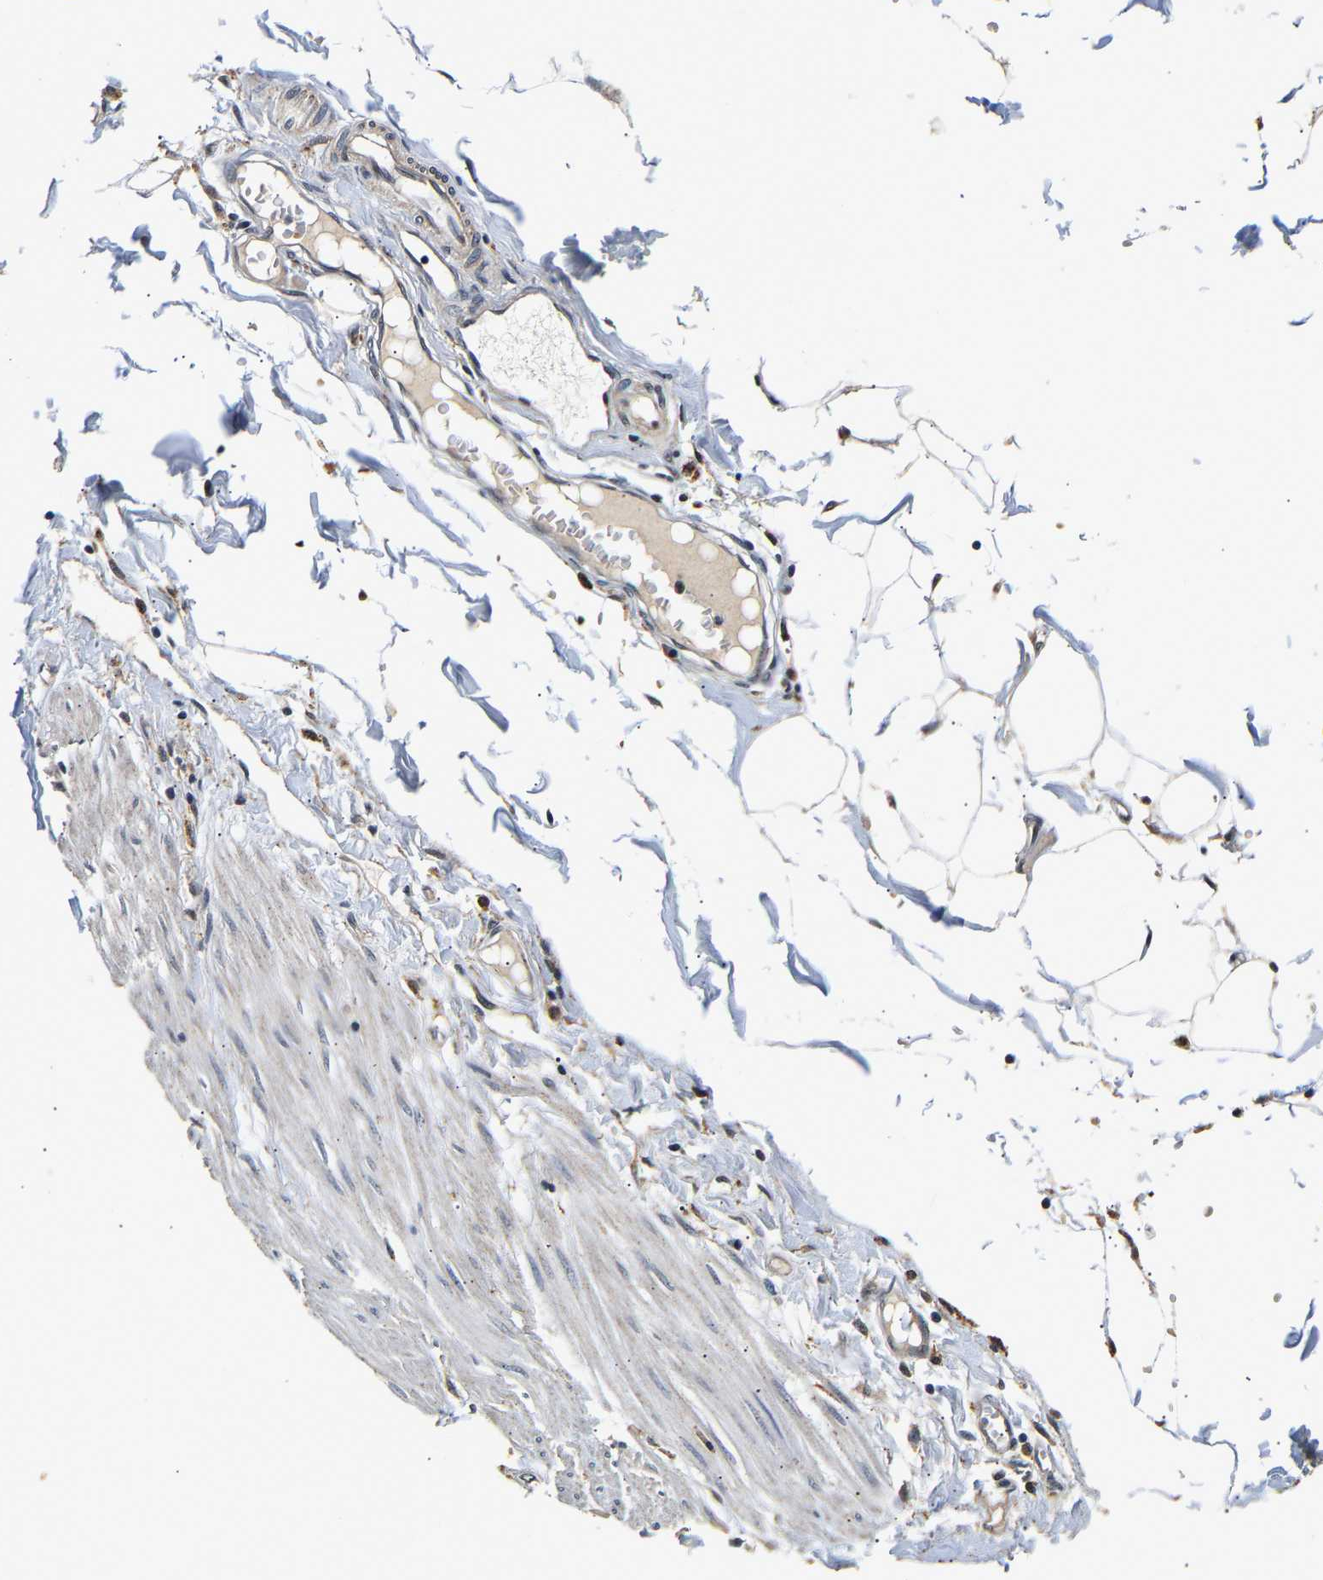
{"staining": {"intensity": "weak", "quantity": ">75%", "location": "cytoplasmic/membranous"}, "tissue": "adipose tissue", "cell_type": "Adipocytes", "image_type": "normal", "snomed": [{"axis": "morphology", "description": "Normal tissue, NOS"}, {"axis": "morphology", "description": "Adenocarcinoma, NOS"}, {"axis": "topography", "description": "Colon"}, {"axis": "topography", "description": "Peripheral nerve tissue"}], "caption": "This histopathology image shows immunohistochemistry (IHC) staining of benign human adipose tissue, with low weak cytoplasmic/membranous positivity in approximately >75% of adipocytes.", "gene": "SMU1", "patient": {"sex": "male", "age": 14}}